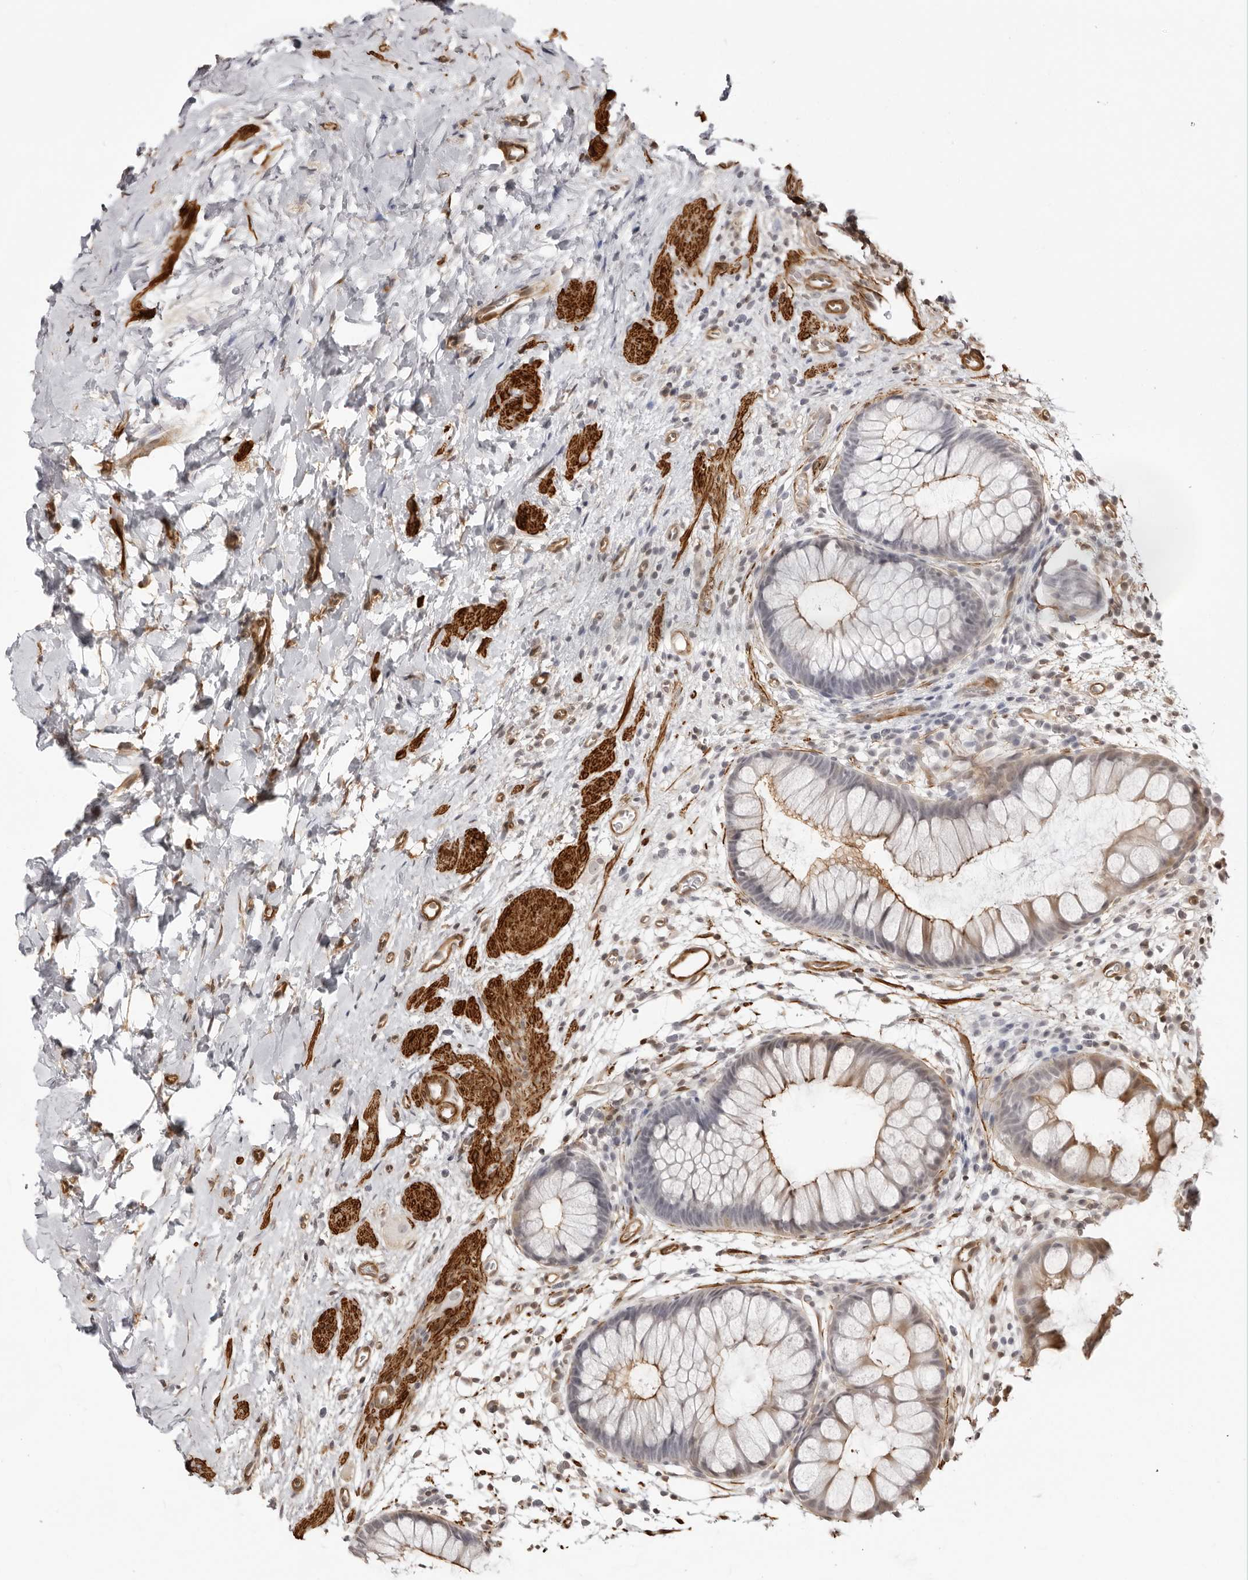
{"staining": {"intensity": "strong", "quantity": ">75%", "location": "cytoplasmic/membranous"}, "tissue": "colon", "cell_type": "Endothelial cells", "image_type": "normal", "snomed": [{"axis": "morphology", "description": "Normal tissue, NOS"}, {"axis": "topography", "description": "Colon"}], "caption": "A high-resolution image shows immunohistochemistry staining of benign colon, which exhibits strong cytoplasmic/membranous expression in approximately >75% of endothelial cells. The staining was performed using DAB, with brown indicating positive protein expression. Nuclei are stained blue with hematoxylin.", "gene": "UNK", "patient": {"sex": "female", "age": 62}}